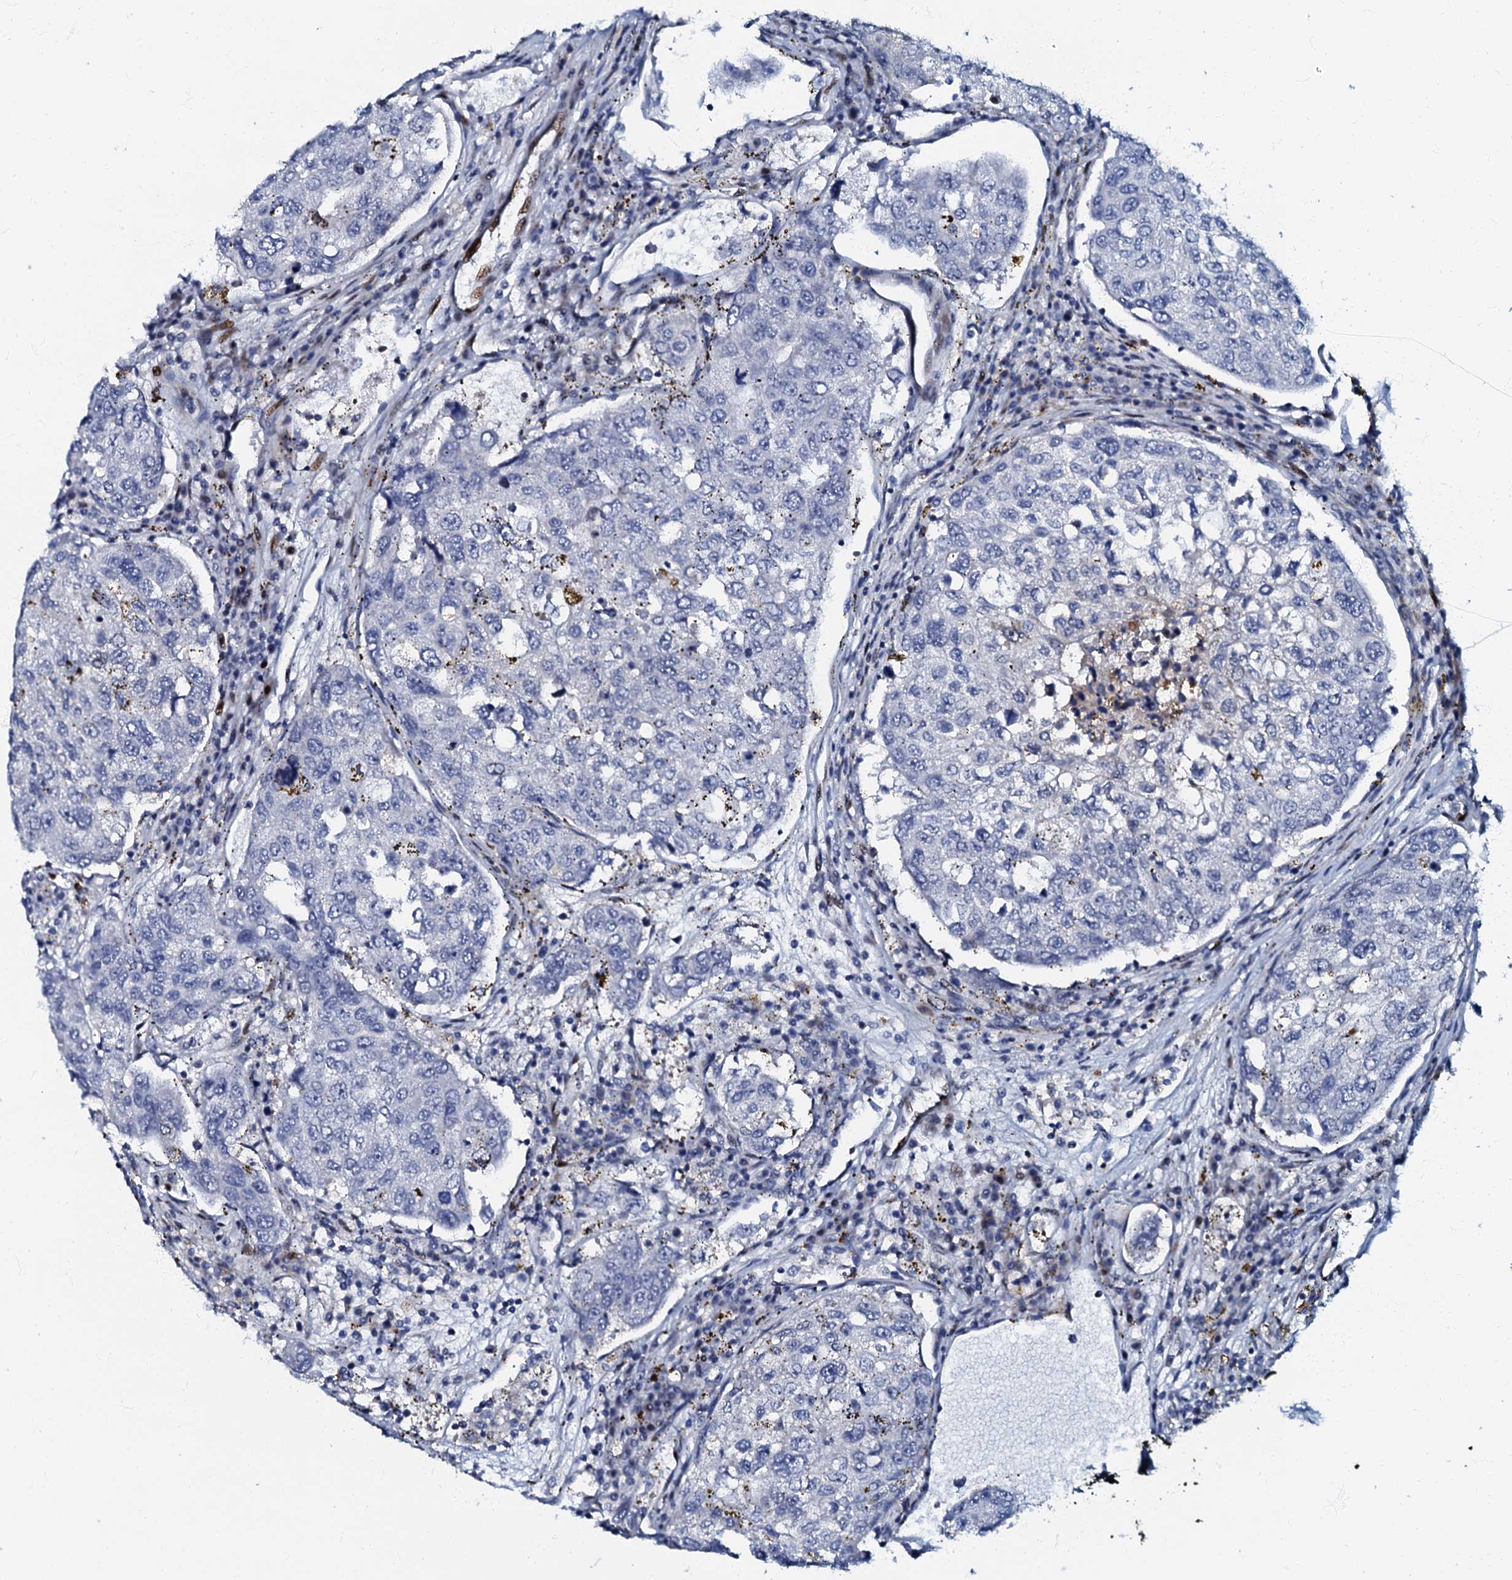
{"staining": {"intensity": "negative", "quantity": "none", "location": "none"}, "tissue": "urothelial cancer", "cell_type": "Tumor cells", "image_type": "cancer", "snomed": [{"axis": "morphology", "description": "Urothelial carcinoma, High grade"}, {"axis": "topography", "description": "Lymph node"}, {"axis": "topography", "description": "Urinary bladder"}], "caption": "Immunohistochemical staining of urothelial cancer shows no significant expression in tumor cells.", "gene": "MFSD5", "patient": {"sex": "male", "age": 51}}